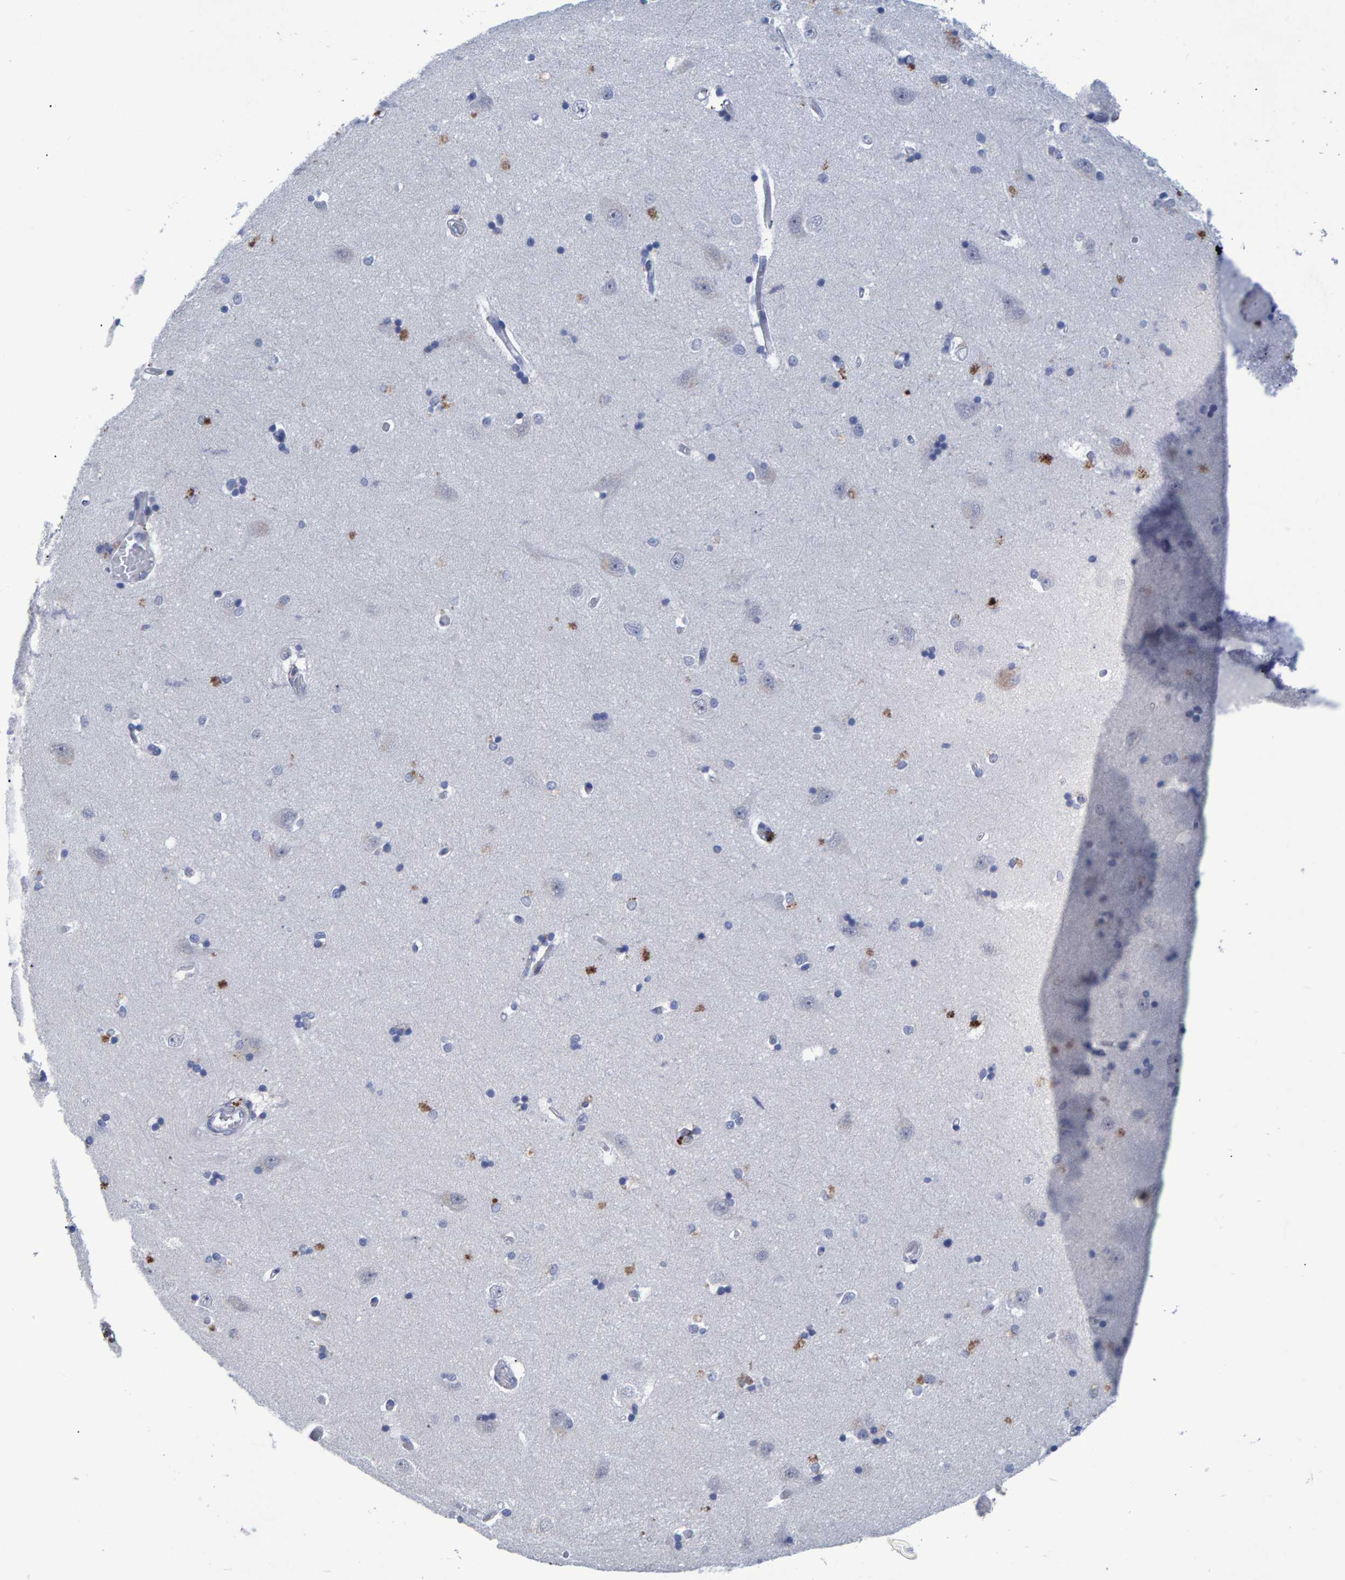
{"staining": {"intensity": "negative", "quantity": "none", "location": "none"}, "tissue": "hippocampus", "cell_type": "Glial cells", "image_type": "normal", "snomed": [{"axis": "morphology", "description": "Normal tissue, NOS"}, {"axis": "topography", "description": "Hippocampus"}], "caption": "There is no significant positivity in glial cells of hippocampus. The staining was performed using DAB to visualize the protein expression in brown, while the nuclei were stained in blue with hematoxylin (Magnification: 20x).", "gene": "PROCA1", "patient": {"sex": "male", "age": 45}}